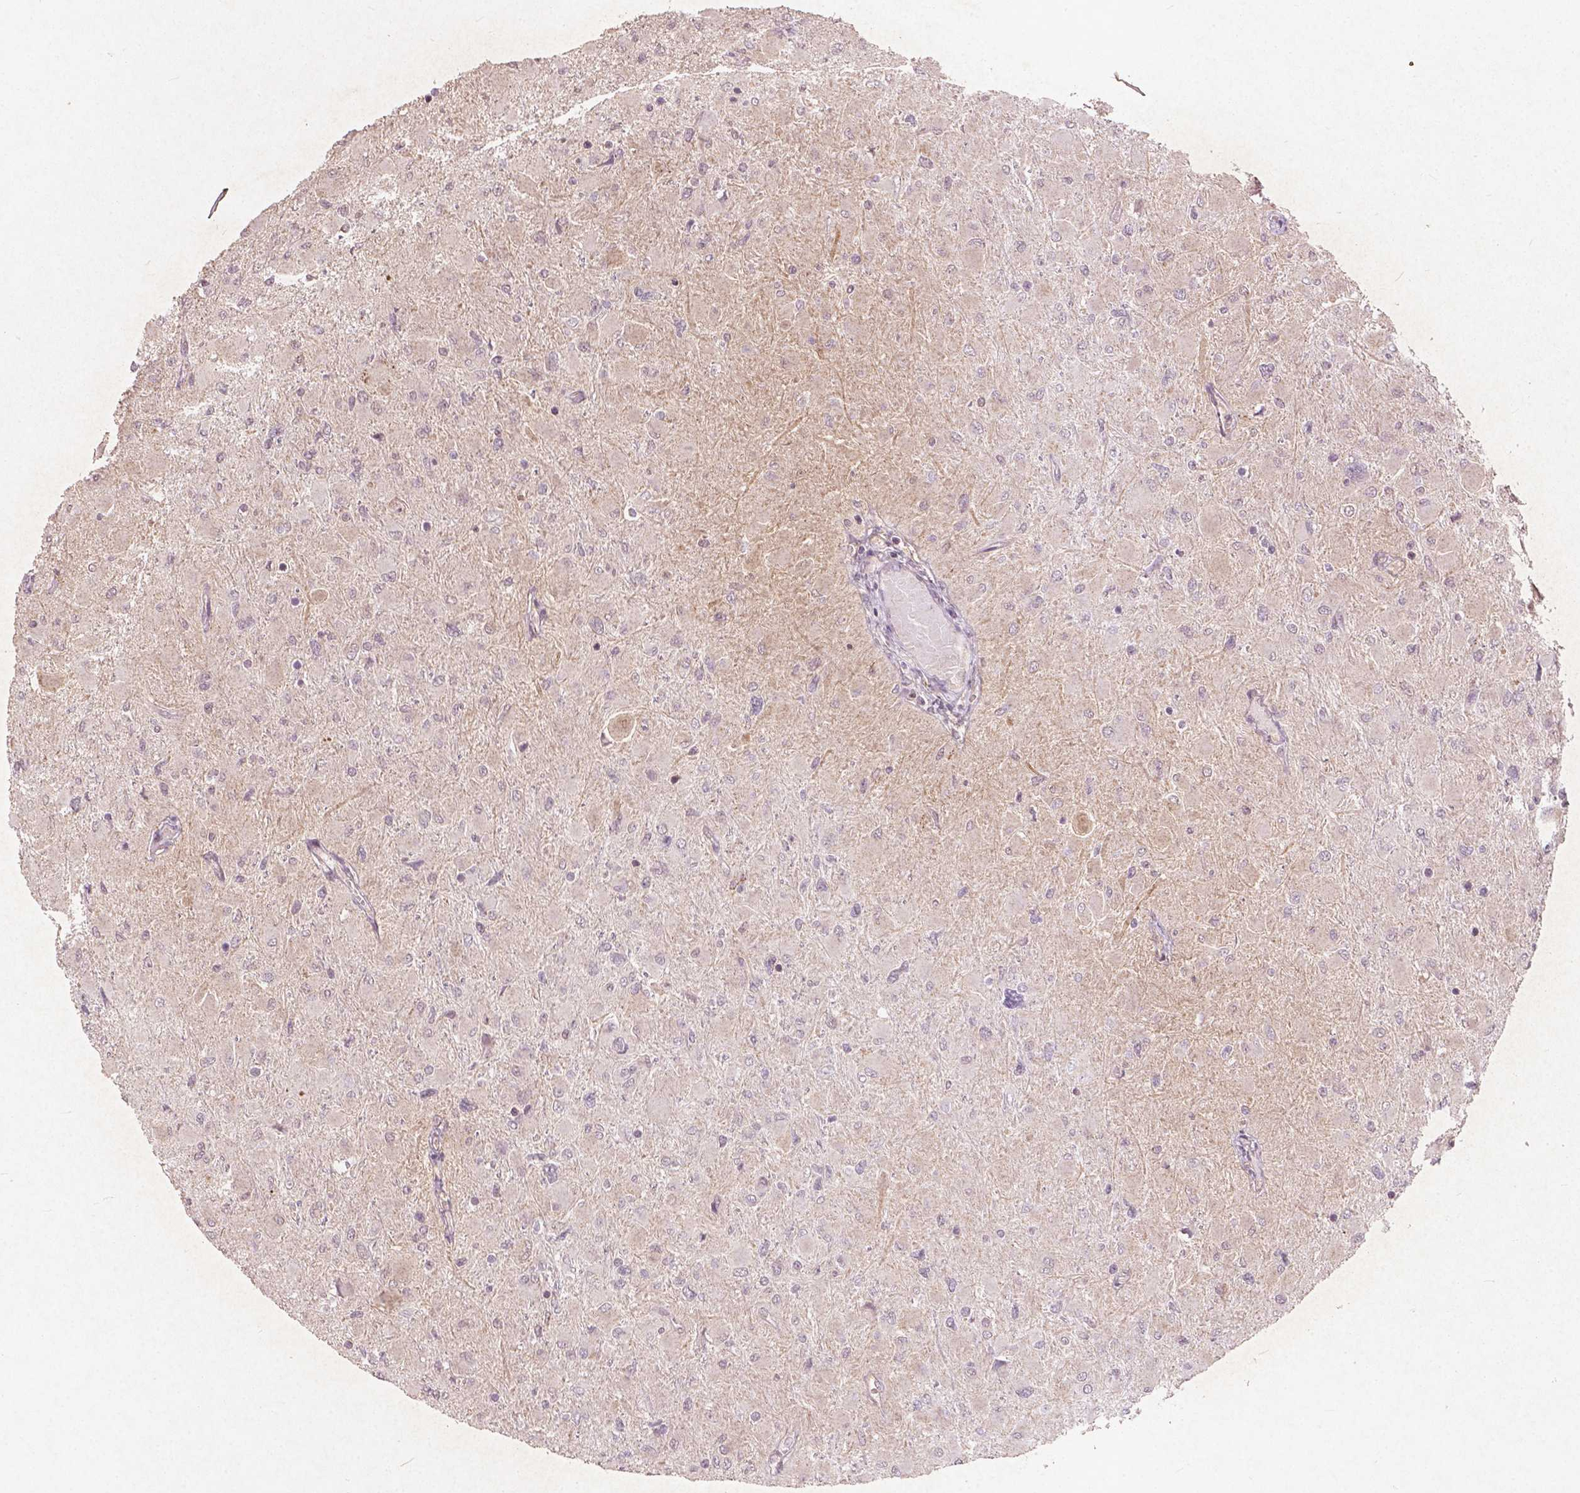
{"staining": {"intensity": "negative", "quantity": "none", "location": "none"}, "tissue": "glioma", "cell_type": "Tumor cells", "image_type": "cancer", "snomed": [{"axis": "morphology", "description": "Glioma, malignant, High grade"}, {"axis": "topography", "description": "Cerebral cortex"}], "caption": "DAB (3,3'-diaminobenzidine) immunohistochemical staining of human malignant glioma (high-grade) exhibits no significant positivity in tumor cells. (DAB (3,3'-diaminobenzidine) immunohistochemistry with hematoxylin counter stain).", "gene": "SMAD2", "patient": {"sex": "female", "age": 36}}